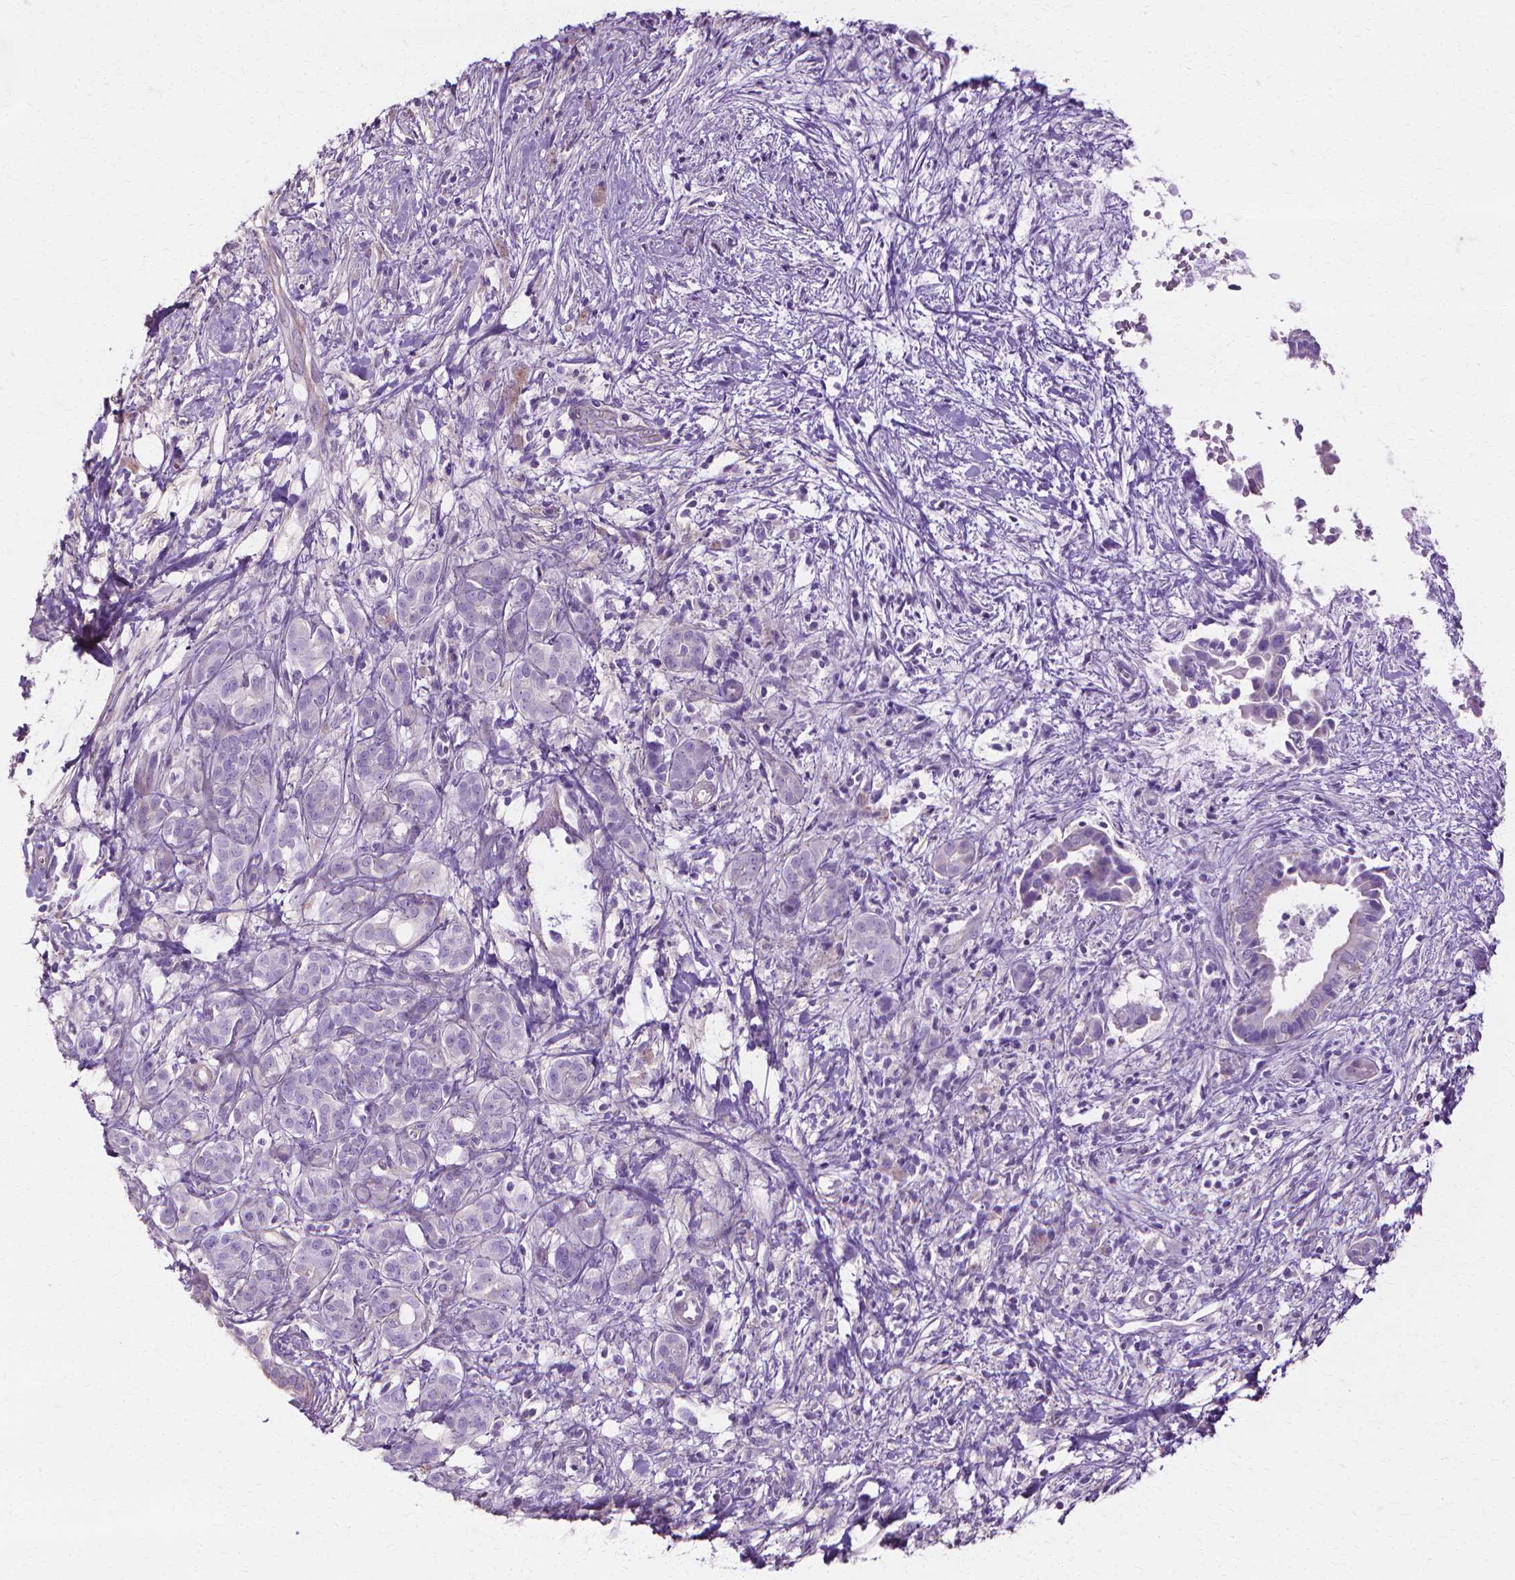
{"staining": {"intensity": "negative", "quantity": "none", "location": "none"}, "tissue": "pancreatic cancer", "cell_type": "Tumor cells", "image_type": "cancer", "snomed": [{"axis": "morphology", "description": "Adenocarcinoma, NOS"}, {"axis": "topography", "description": "Pancreas"}], "caption": "Adenocarcinoma (pancreatic) was stained to show a protein in brown. There is no significant staining in tumor cells.", "gene": "CFAP157", "patient": {"sex": "male", "age": 61}}